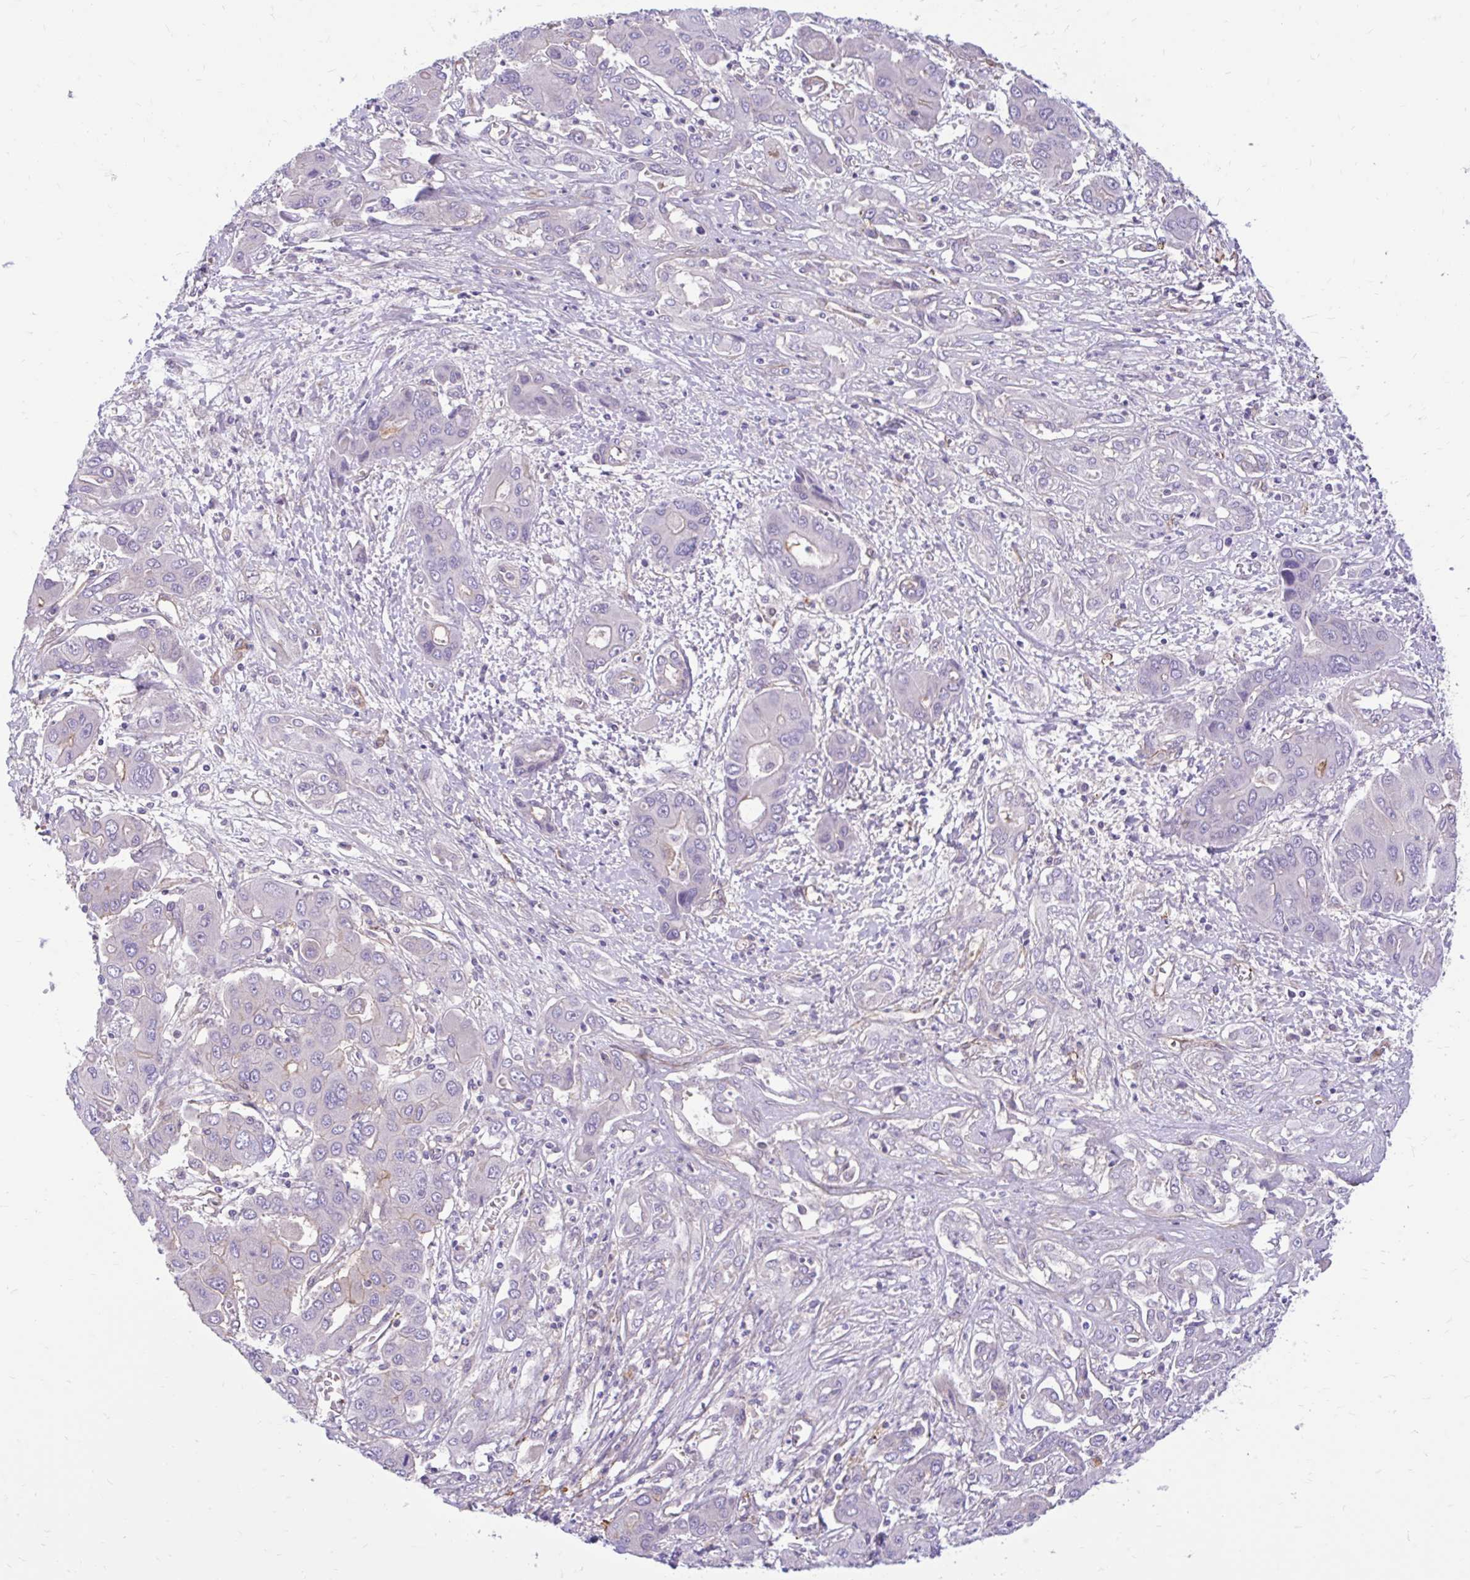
{"staining": {"intensity": "negative", "quantity": "none", "location": "none"}, "tissue": "liver cancer", "cell_type": "Tumor cells", "image_type": "cancer", "snomed": [{"axis": "morphology", "description": "Cholangiocarcinoma"}, {"axis": "topography", "description": "Liver"}], "caption": "This is a histopathology image of immunohistochemistry staining of cholangiocarcinoma (liver), which shows no expression in tumor cells.", "gene": "ESPNL", "patient": {"sex": "male", "age": 67}}